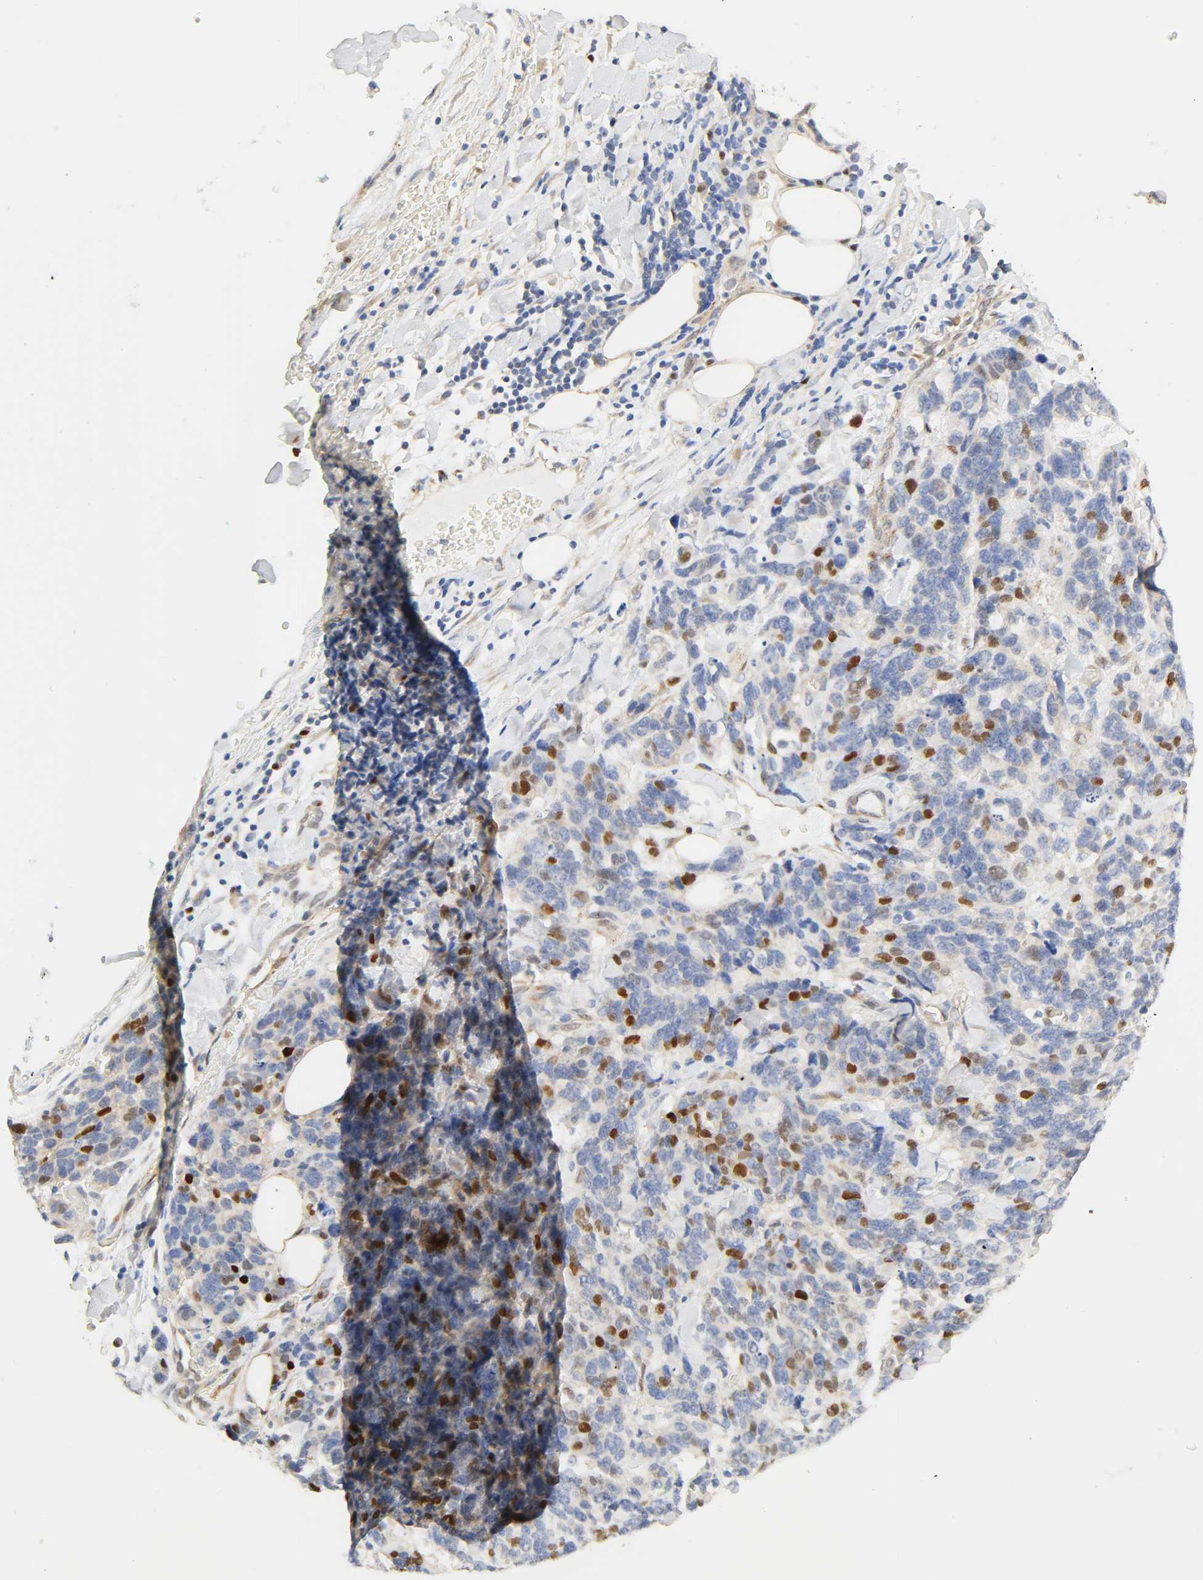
{"staining": {"intensity": "strong", "quantity": "<25%", "location": "nuclear"}, "tissue": "lung cancer", "cell_type": "Tumor cells", "image_type": "cancer", "snomed": [{"axis": "morphology", "description": "Neoplasm, malignant, NOS"}, {"axis": "topography", "description": "Lung"}], "caption": "The micrograph shows a brown stain indicating the presence of a protein in the nuclear of tumor cells in neoplasm (malignant) (lung).", "gene": "BORCS8-MEF2B", "patient": {"sex": "female", "age": 58}}